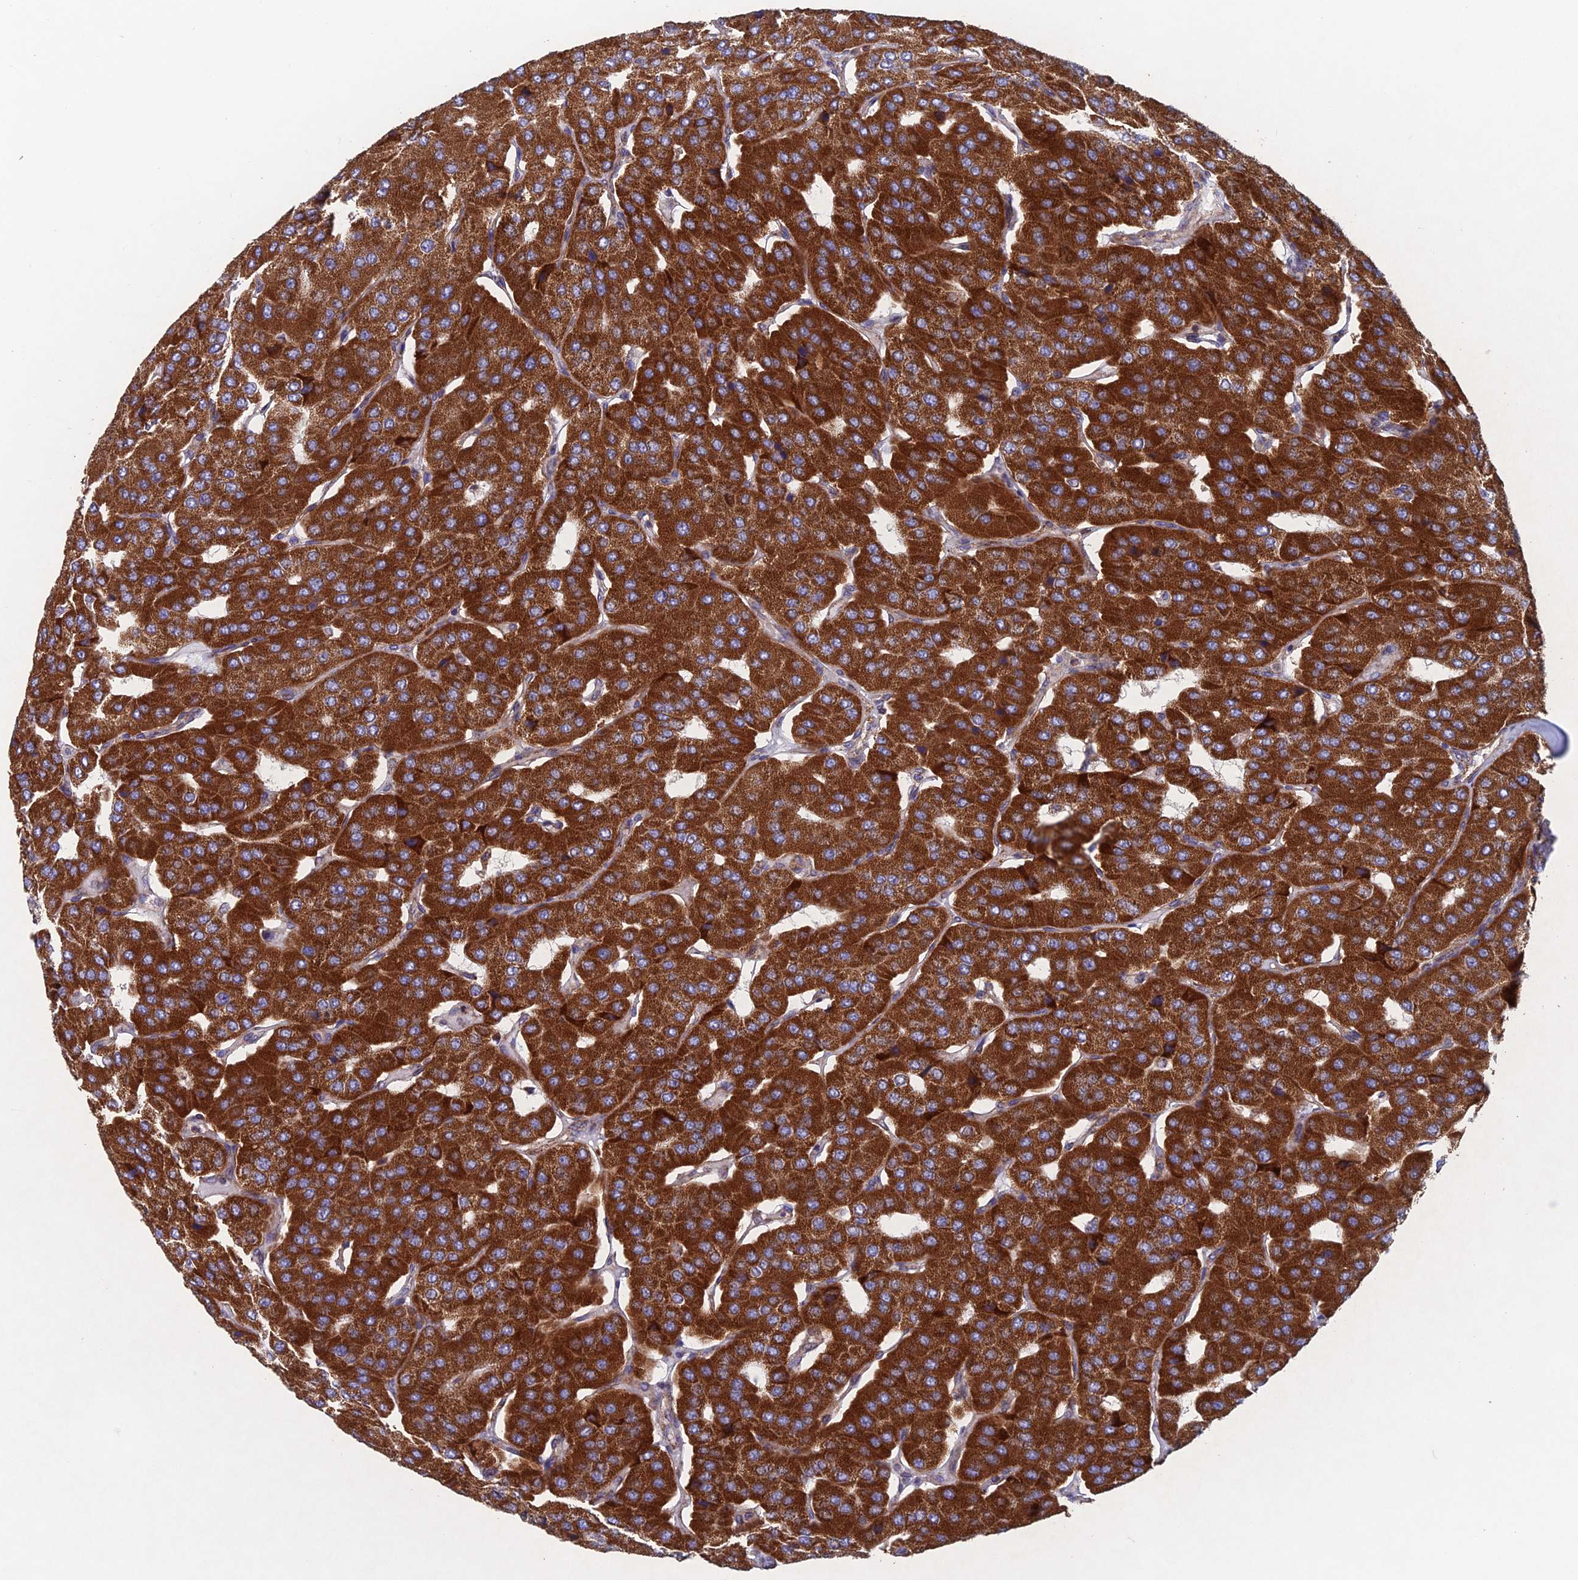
{"staining": {"intensity": "strong", "quantity": ">75%", "location": "cytoplasmic/membranous"}, "tissue": "parathyroid gland", "cell_type": "Glandular cells", "image_type": "normal", "snomed": [{"axis": "morphology", "description": "Normal tissue, NOS"}, {"axis": "morphology", "description": "Adenoma, NOS"}, {"axis": "topography", "description": "Parathyroid gland"}], "caption": "Protein positivity by immunohistochemistry reveals strong cytoplasmic/membranous staining in about >75% of glandular cells in benign parathyroid gland. (DAB (3,3'-diaminobenzidine) = brown stain, brightfield microscopy at high magnification).", "gene": "MRPL1", "patient": {"sex": "female", "age": 86}}